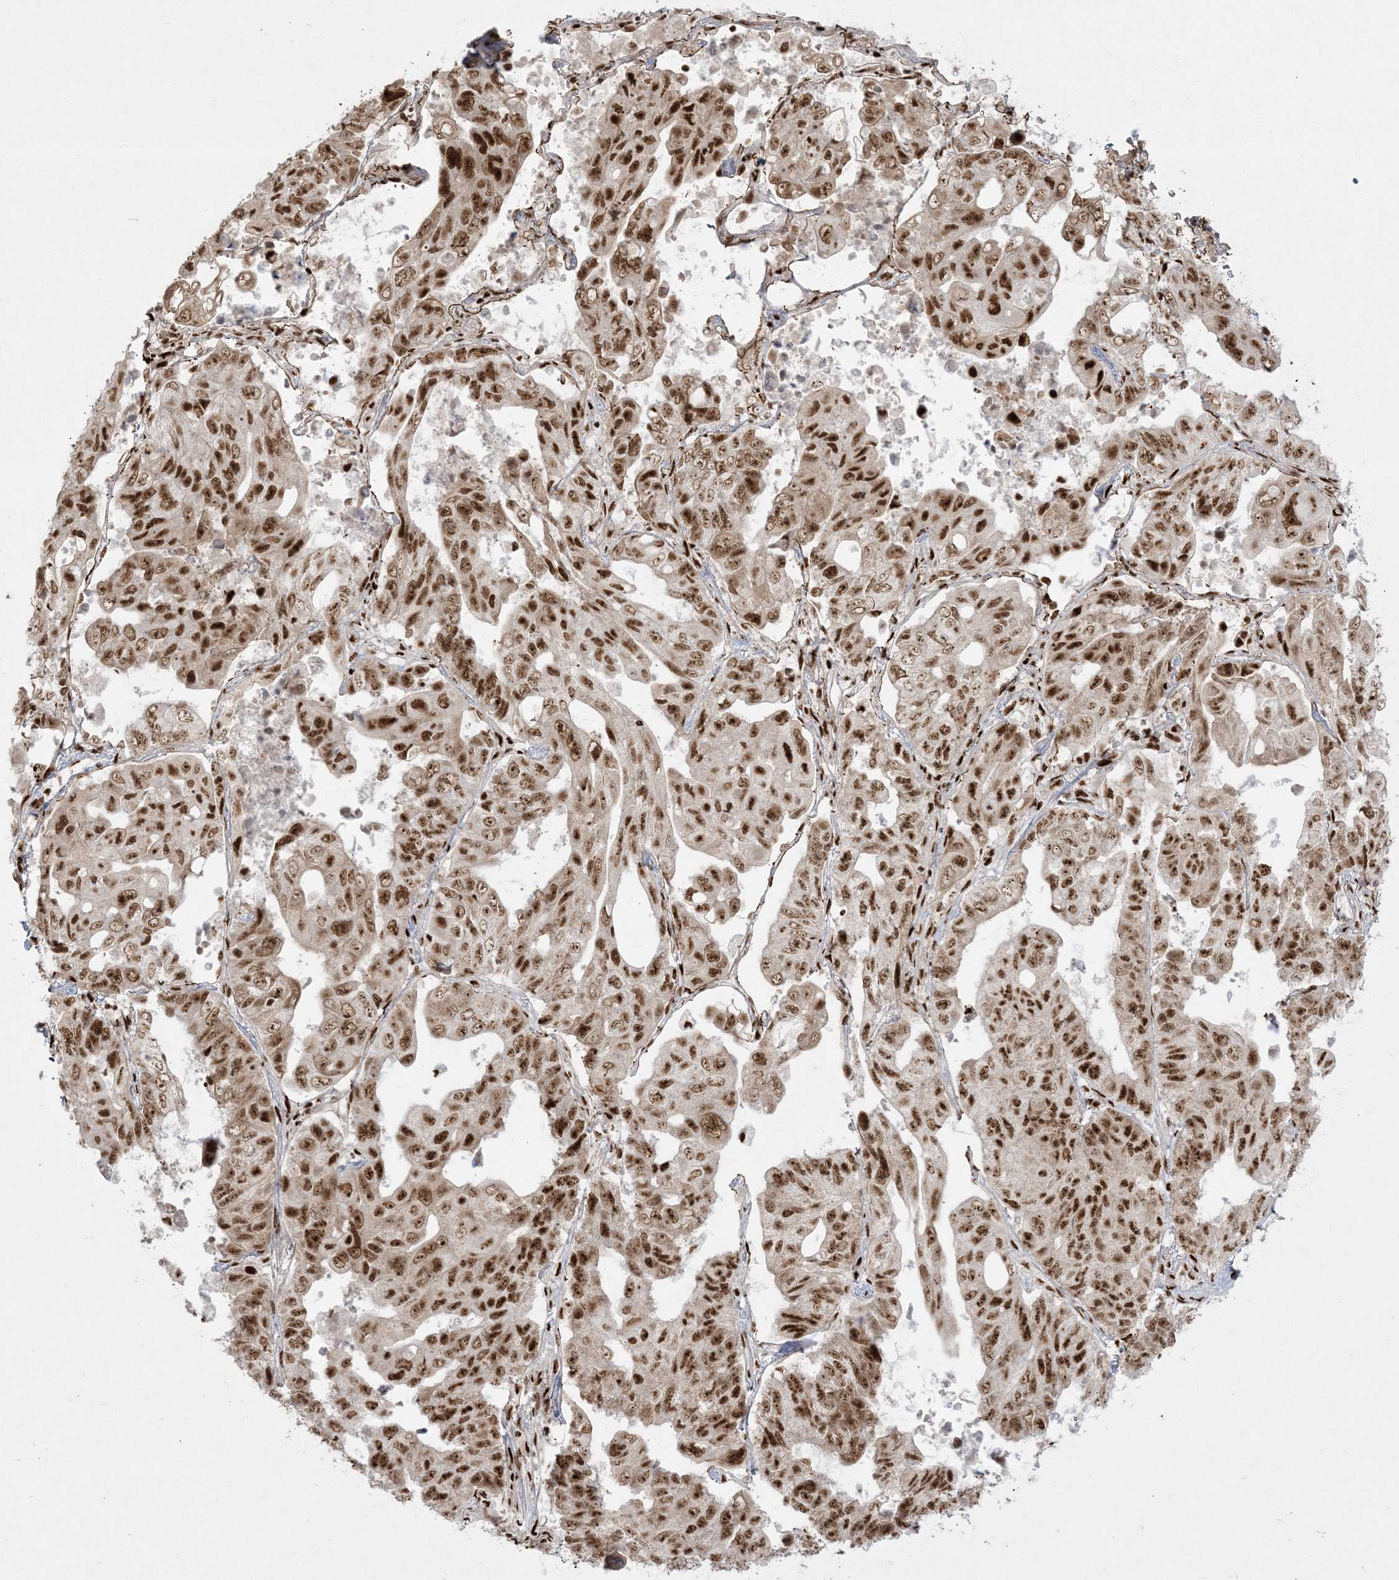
{"staining": {"intensity": "strong", "quantity": ">75%", "location": "nuclear"}, "tissue": "lung cancer", "cell_type": "Tumor cells", "image_type": "cancer", "snomed": [{"axis": "morphology", "description": "Adenocarcinoma, NOS"}, {"axis": "topography", "description": "Lung"}], "caption": "Immunohistochemical staining of human lung adenocarcinoma shows high levels of strong nuclear expression in about >75% of tumor cells. The staining is performed using DAB (3,3'-diaminobenzidine) brown chromogen to label protein expression. The nuclei are counter-stained blue using hematoxylin.", "gene": "RBM10", "patient": {"sex": "male", "age": 64}}